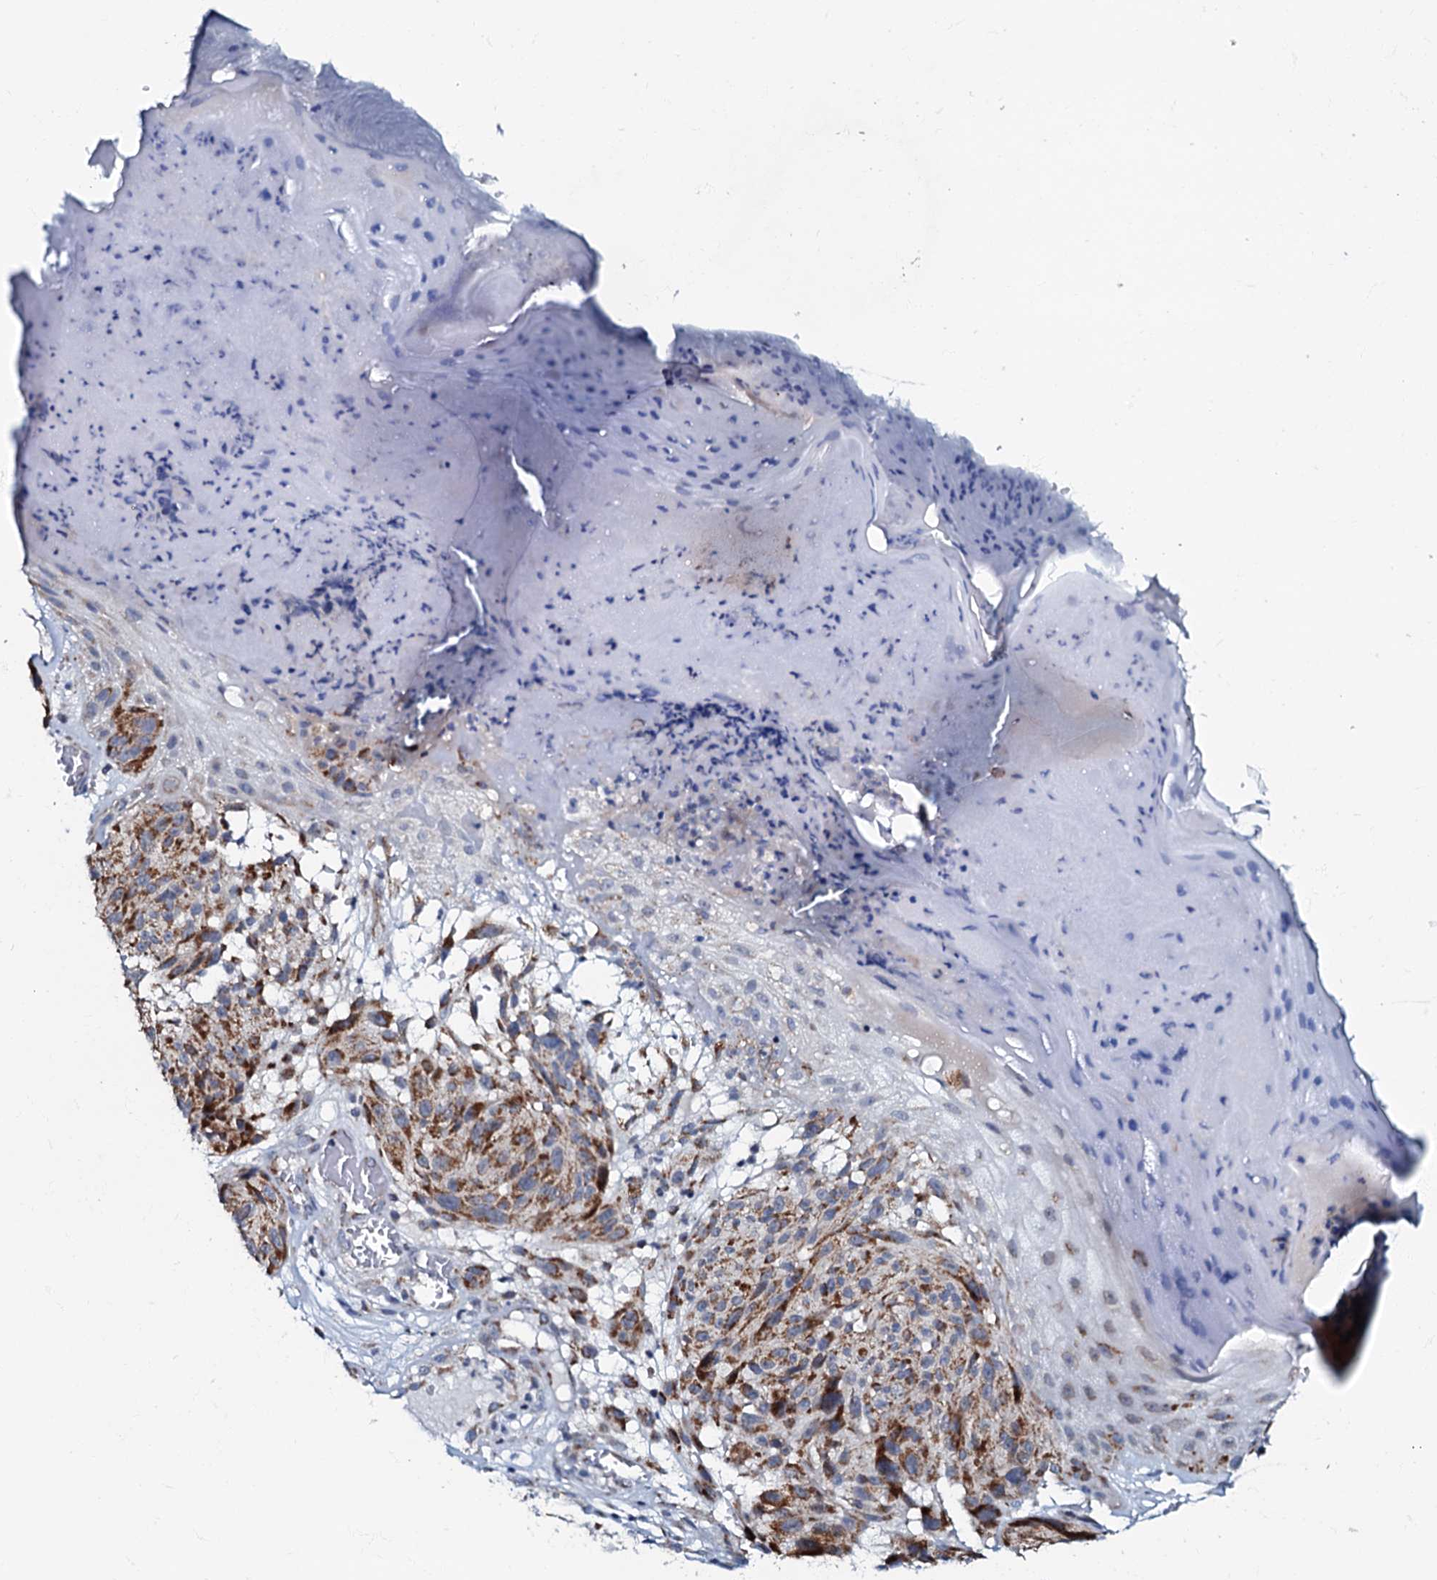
{"staining": {"intensity": "moderate", "quantity": ">75%", "location": "cytoplasmic/membranous"}, "tissue": "melanoma", "cell_type": "Tumor cells", "image_type": "cancer", "snomed": [{"axis": "morphology", "description": "Malignant melanoma, NOS"}, {"axis": "topography", "description": "Skin"}], "caption": "This image shows immunohistochemistry staining of melanoma, with medium moderate cytoplasmic/membranous expression in about >75% of tumor cells.", "gene": "MRPL51", "patient": {"sex": "male", "age": 83}}